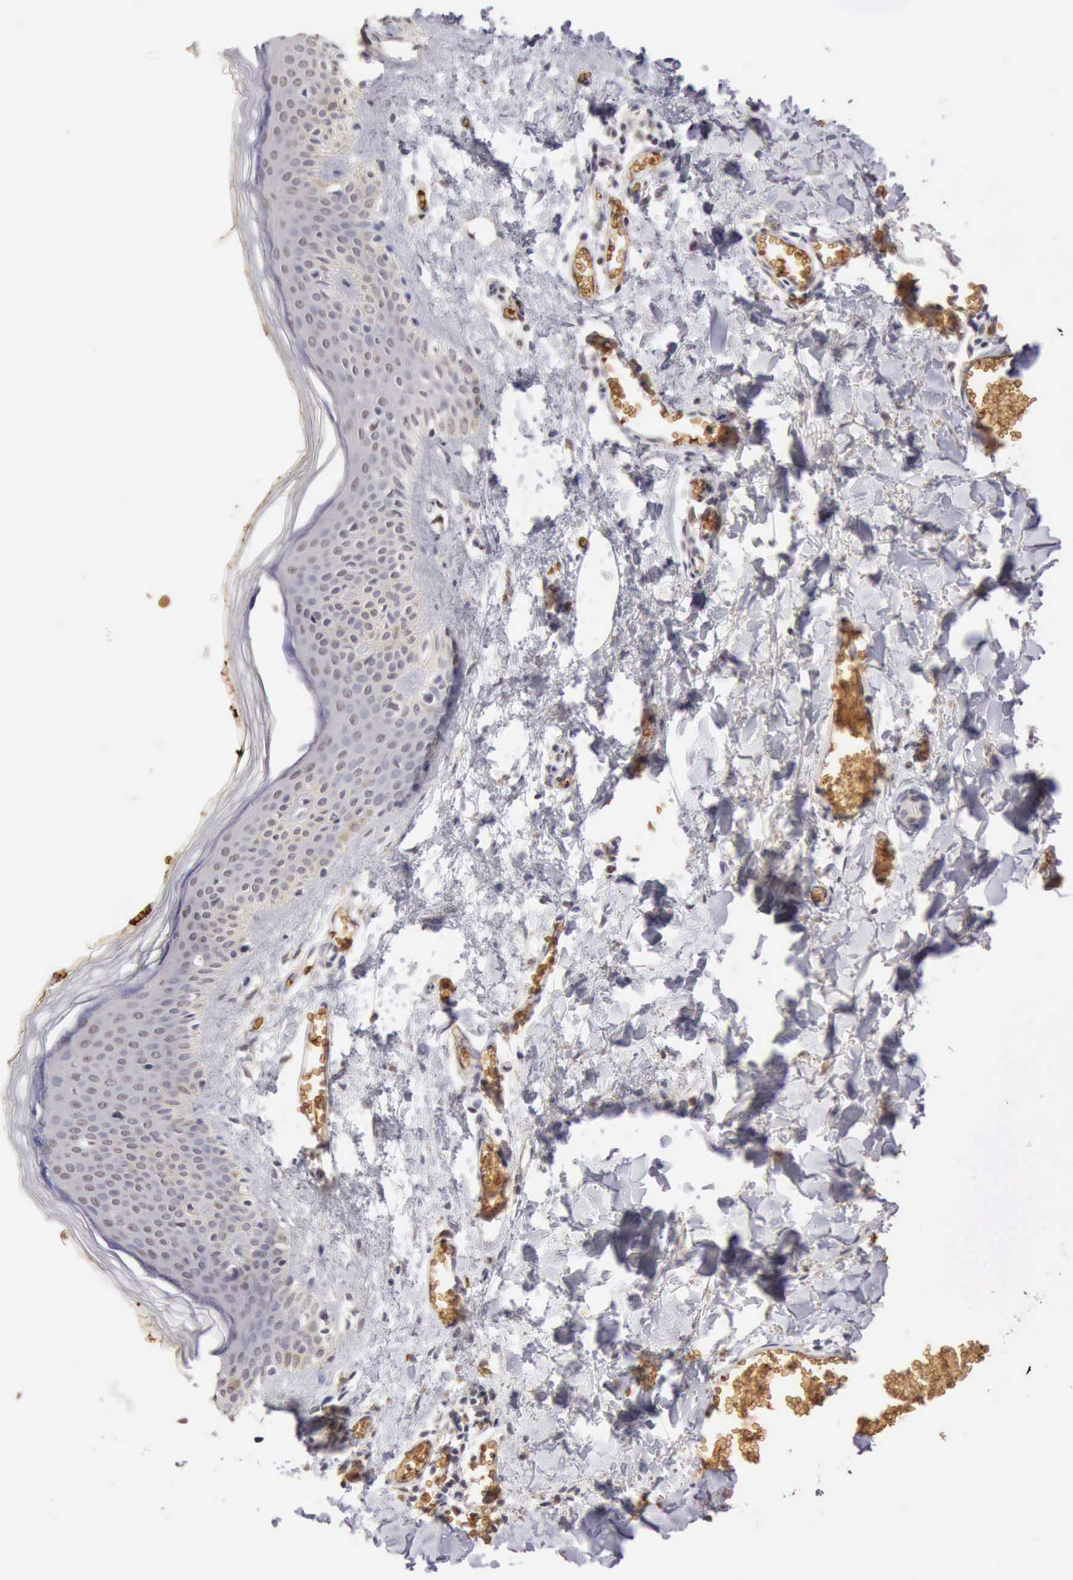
{"staining": {"intensity": "negative", "quantity": "none", "location": "none"}, "tissue": "skin", "cell_type": "Fibroblasts", "image_type": "normal", "snomed": [{"axis": "morphology", "description": "Normal tissue, NOS"}, {"axis": "morphology", "description": "Sarcoma, NOS"}, {"axis": "topography", "description": "Skin"}, {"axis": "topography", "description": "Soft tissue"}], "caption": "The micrograph shows no staining of fibroblasts in unremarkable skin. (Stains: DAB immunohistochemistry with hematoxylin counter stain, Microscopy: brightfield microscopy at high magnification).", "gene": "CFI", "patient": {"sex": "female", "age": 51}}